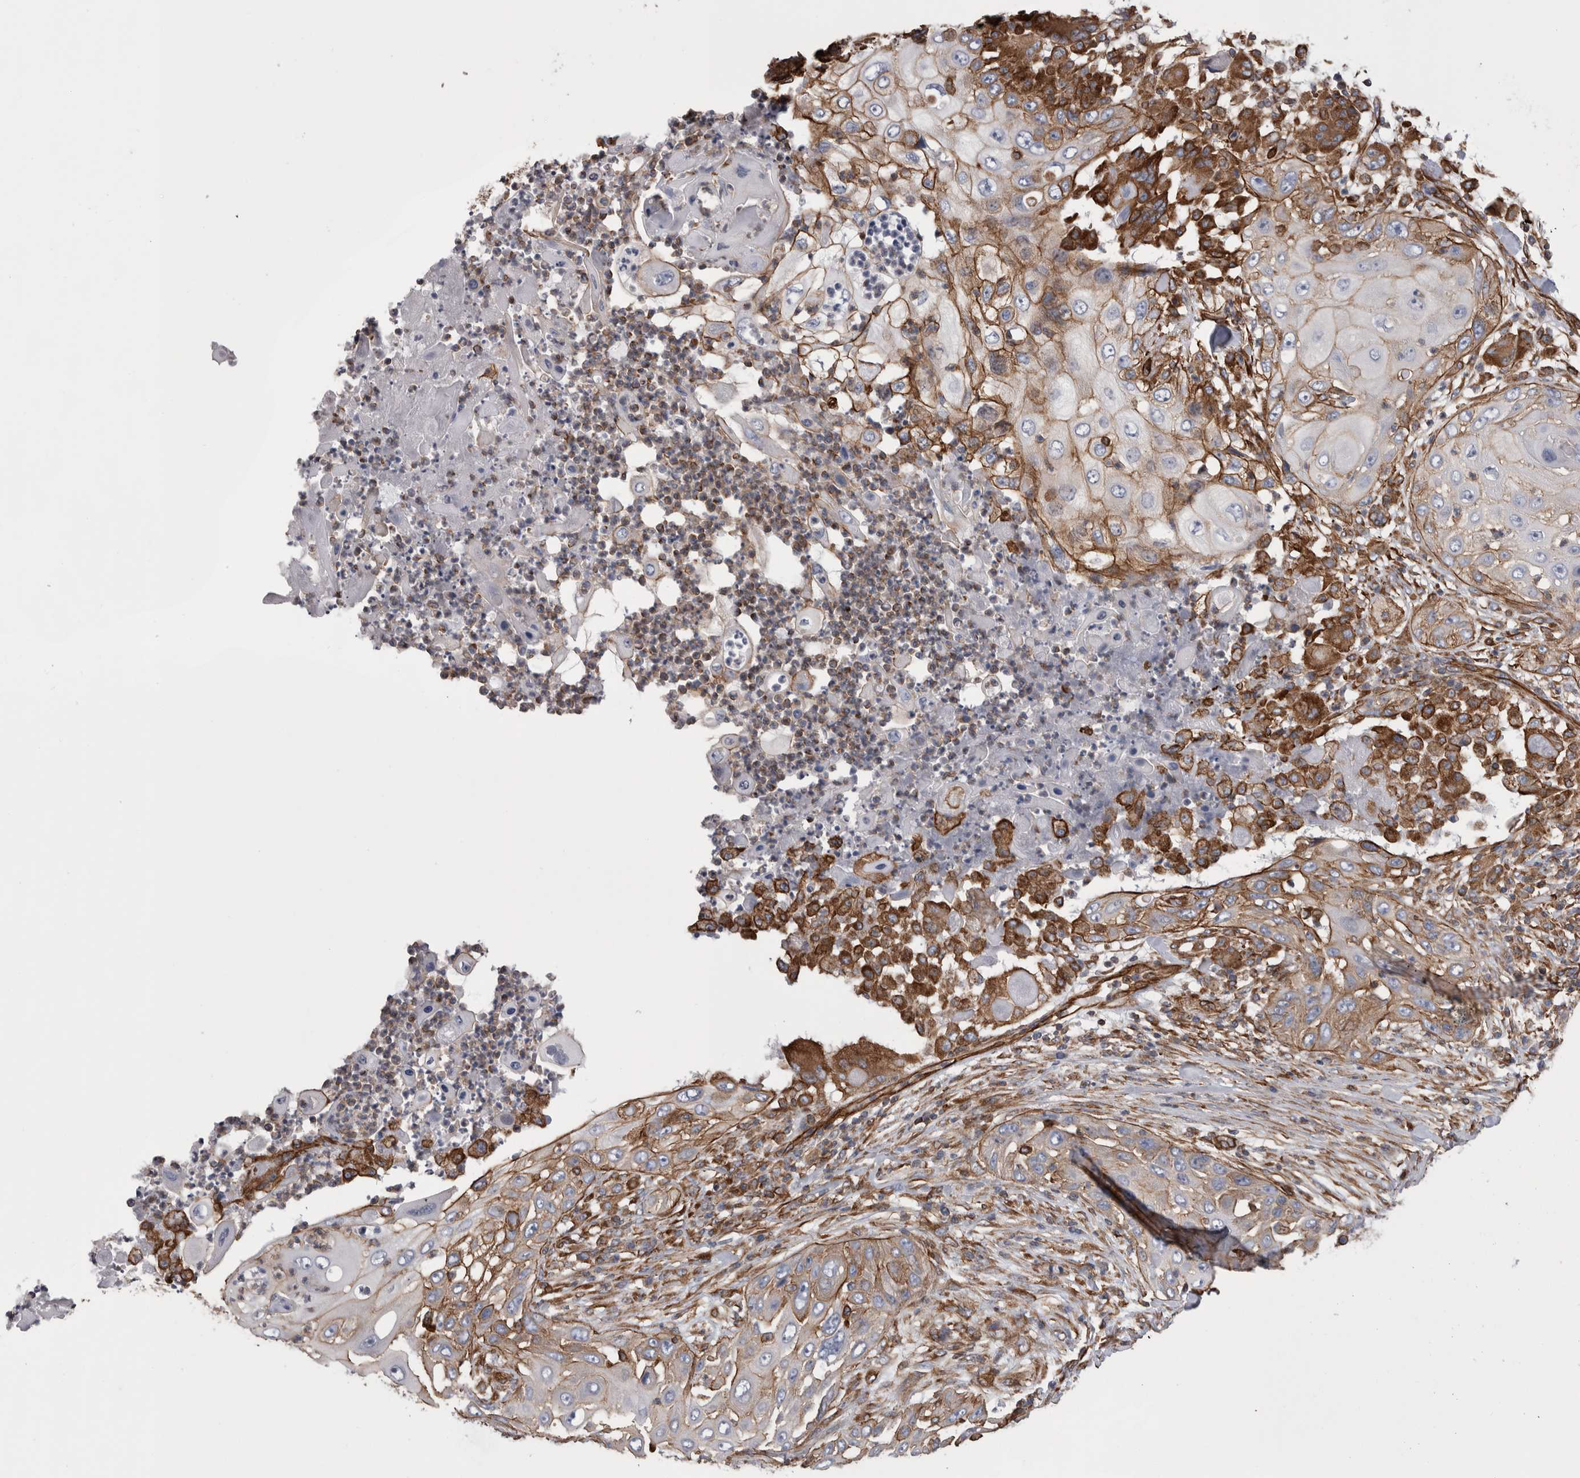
{"staining": {"intensity": "strong", "quantity": "25%-75%", "location": "cytoplasmic/membranous"}, "tissue": "skin cancer", "cell_type": "Tumor cells", "image_type": "cancer", "snomed": [{"axis": "morphology", "description": "Squamous cell carcinoma, NOS"}, {"axis": "topography", "description": "Skin"}], "caption": "Immunohistochemistry of skin squamous cell carcinoma demonstrates high levels of strong cytoplasmic/membranous expression in about 25%-75% of tumor cells. The protein of interest is shown in brown color, while the nuclei are stained blue.", "gene": "KIF12", "patient": {"sex": "female", "age": 44}}